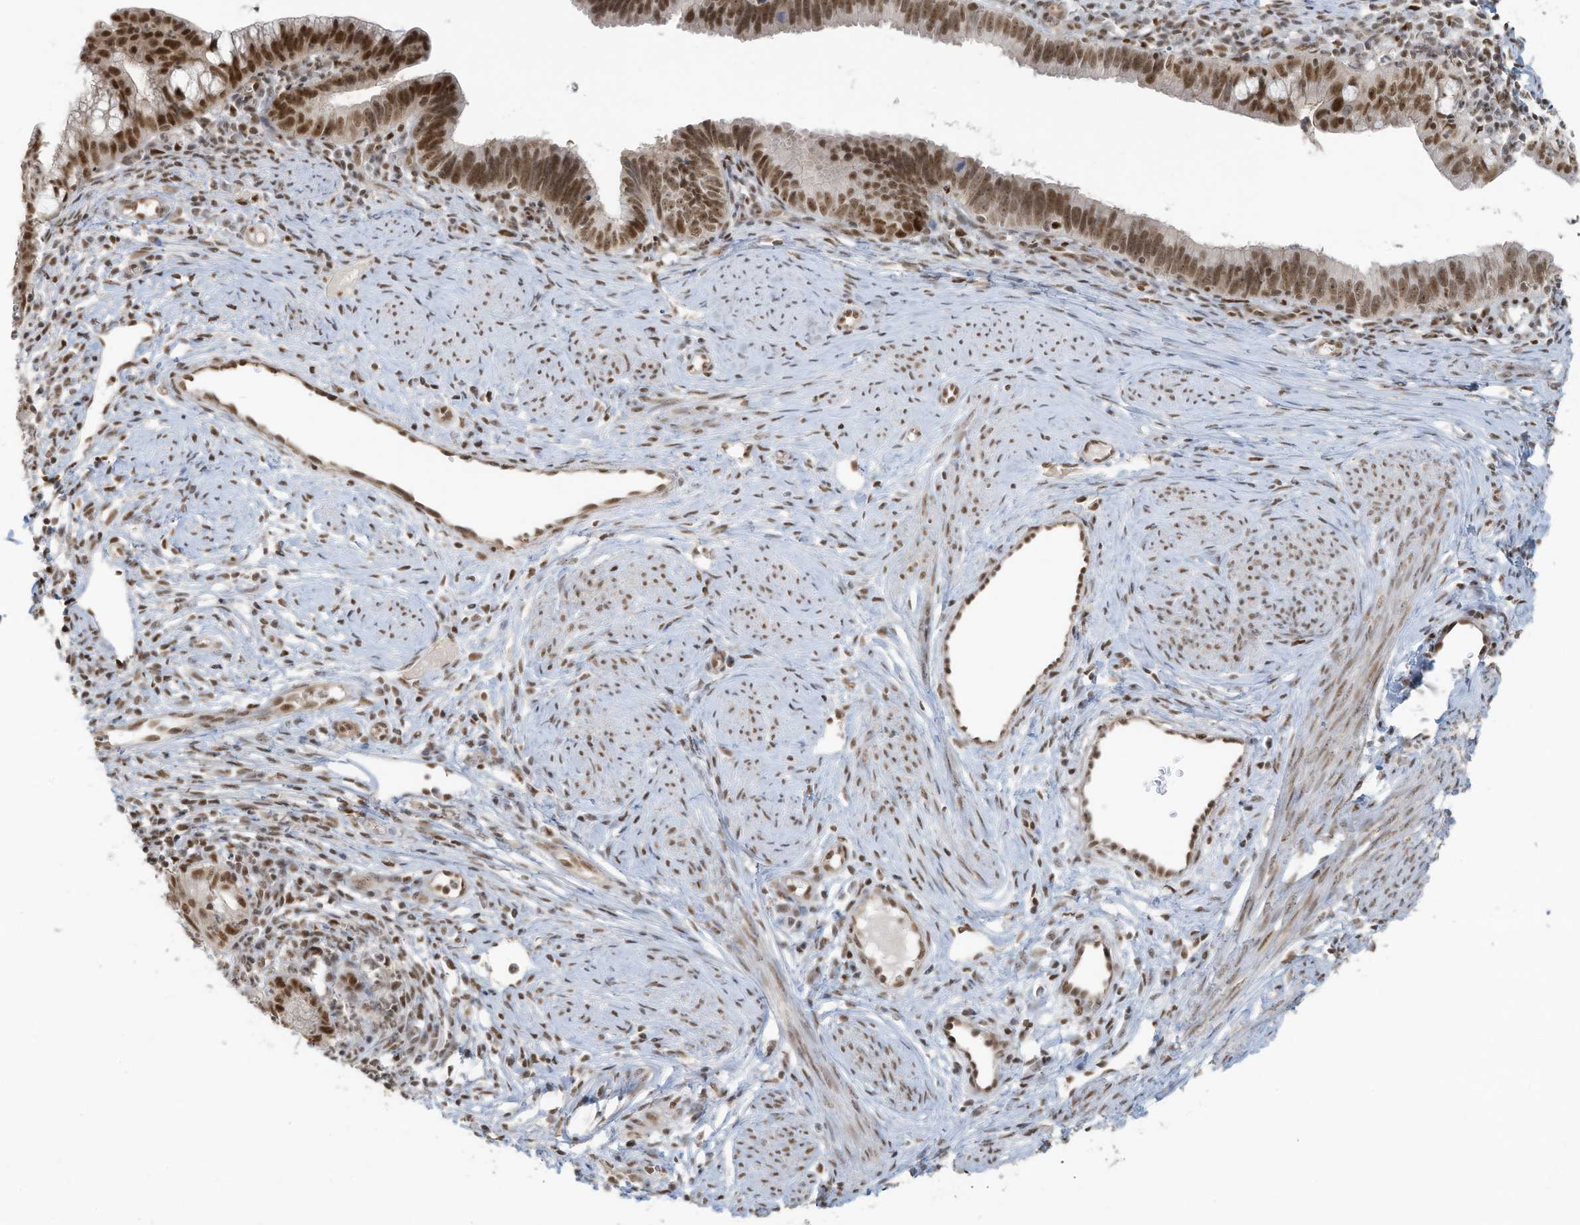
{"staining": {"intensity": "strong", "quantity": ">75%", "location": "nuclear"}, "tissue": "cervical cancer", "cell_type": "Tumor cells", "image_type": "cancer", "snomed": [{"axis": "morphology", "description": "Adenocarcinoma, NOS"}, {"axis": "topography", "description": "Cervix"}], "caption": "Strong nuclear protein staining is seen in approximately >75% of tumor cells in cervical cancer (adenocarcinoma).", "gene": "DBR1", "patient": {"sex": "female", "age": 36}}